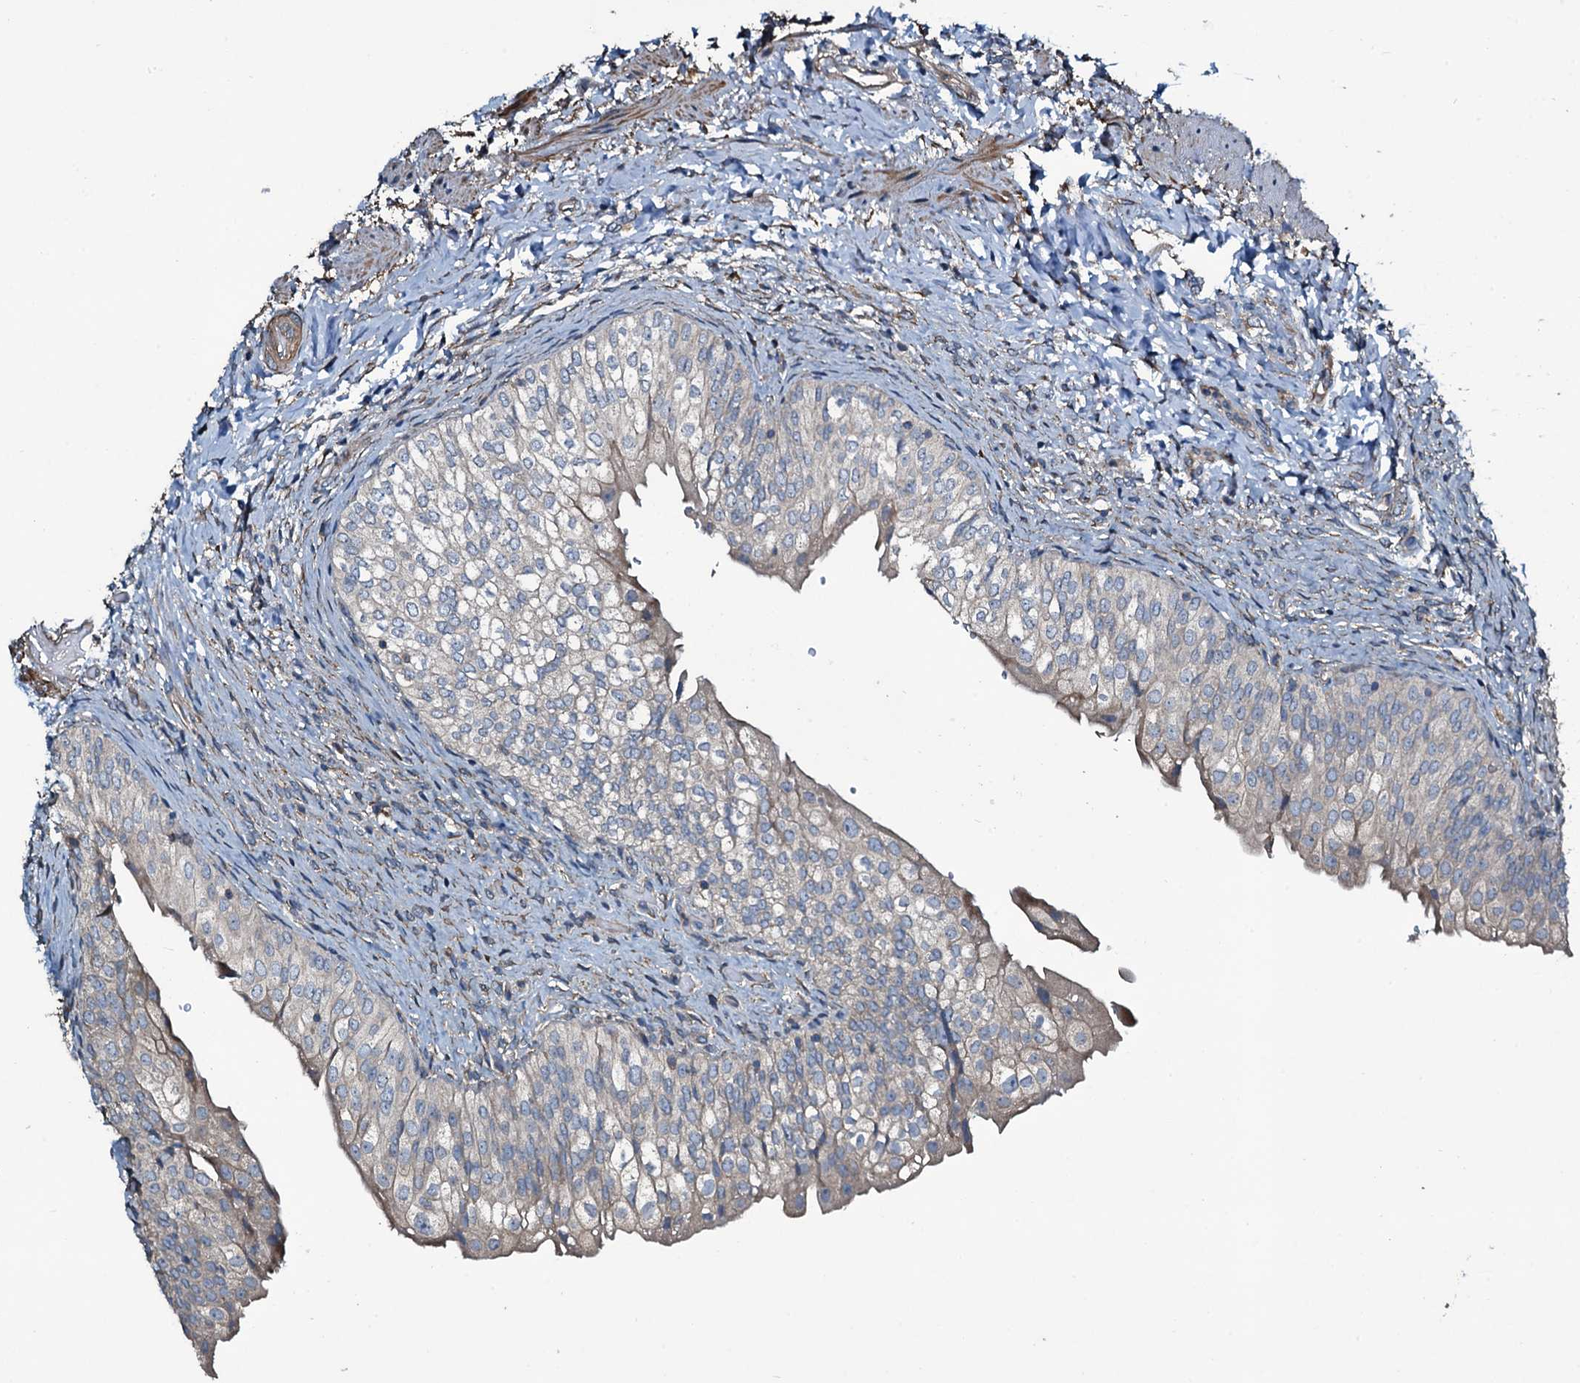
{"staining": {"intensity": "negative", "quantity": "none", "location": "none"}, "tissue": "urinary bladder", "cell_type": "Urothelial cells", "image_type": "normal", "snomed": [{"axis": "morphology", "description": "Normal tissue, NOS"}, {"axis": "topography", "description": "Urinary bladder"}], "caption": "IHC image of unremarkable urinary bladder stained for a protein (brown), which demonstrates no staining in urothelial cells.", "gene": "WIPF3", "patient": {"sex": "male", "age": 55}}